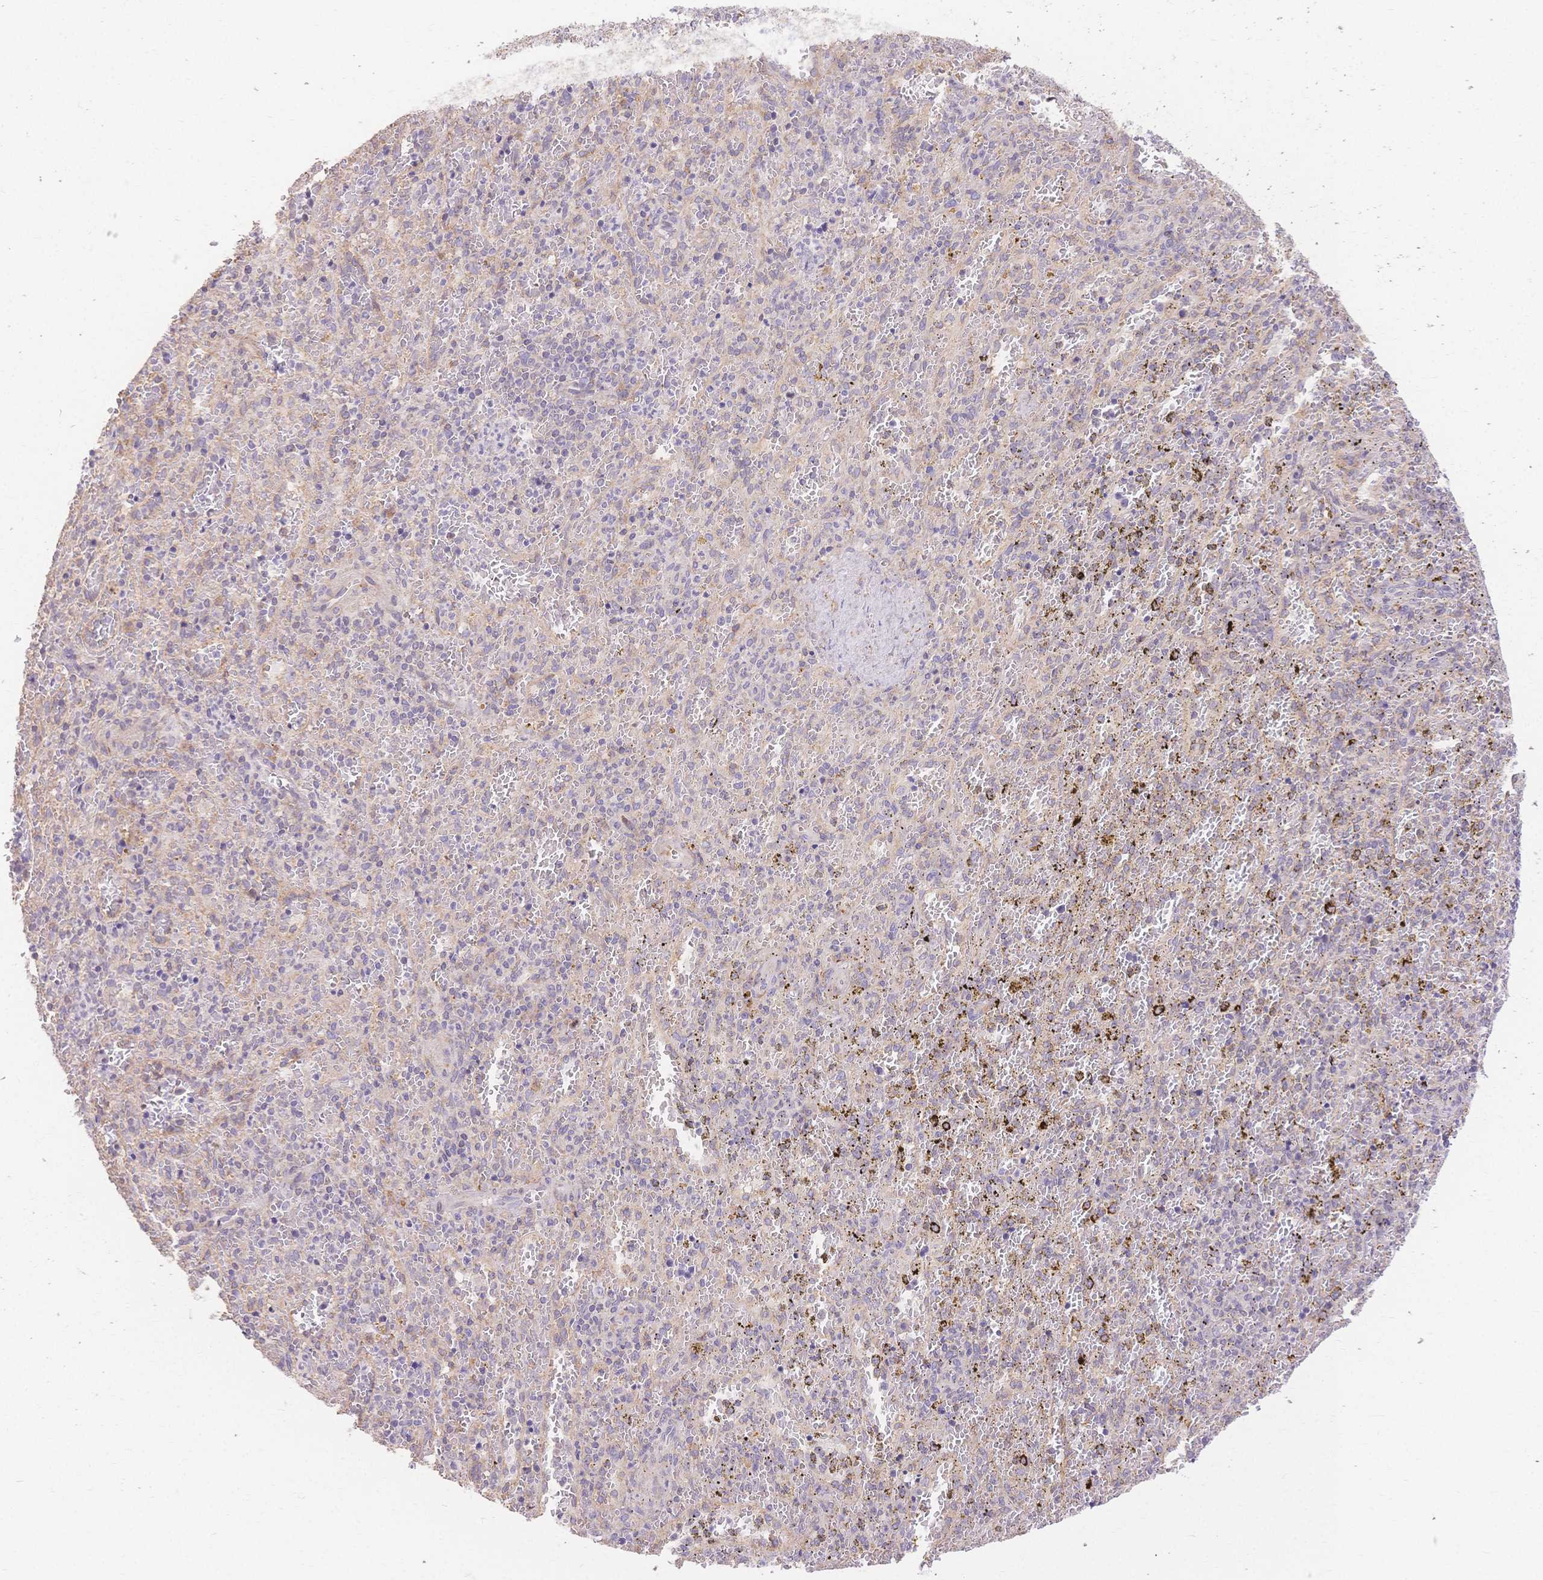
{"staining": {"intensity": "negative", "quantity": "none", "location": "none"}, "tissue": "spleen", "cell_type": "Cells in red pulp", "image_type": "normal", "snomed": [{"axis": "morphology", "description": "Normal tissue, NOS"}, {"axis": "topography", "description": "Spleen"}], "caption": "Cells in red pulp show no significant positivity in benign spleen. (Stains: DAB (3,3'-diaminobenzidine) immunohistochemistry (IHC) with hematoxylin counter stain, Microscopy: brightfield microscopy at high magnification).", "gene": "HS3ST5", "patient": {"sex": "female", "age": 50}}